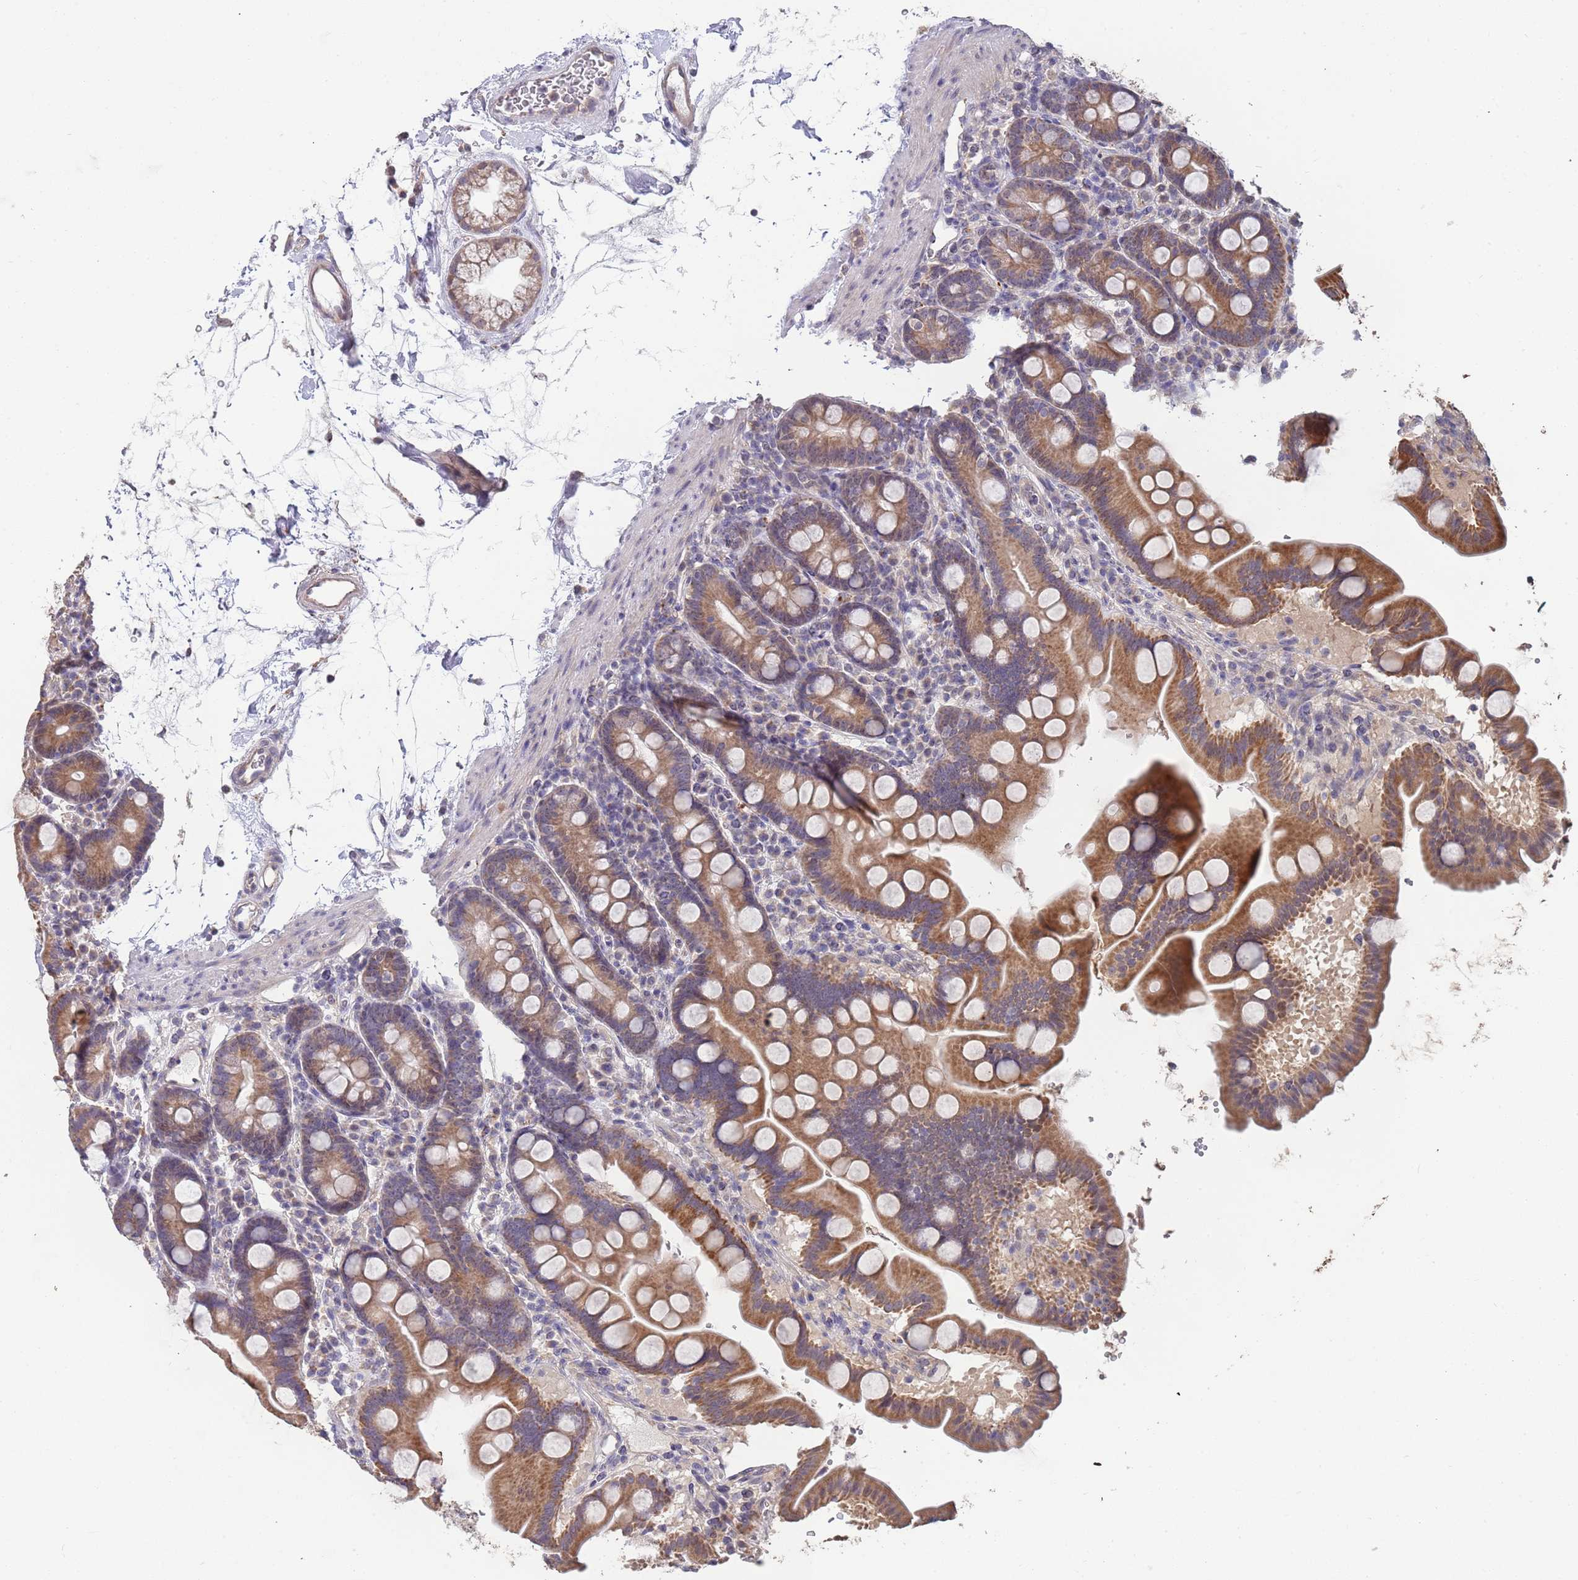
{"staining": {"intensity": "moderate", "quantity": ">75%", "location": "cytoplasmic/membranous"}, "tissue": "duodenum", "cell_type": "Glandular cells", "image_type": "normal", "snomed": [{"axis": "morphology", "description": "Normal tissue, NOS"}, {"axis": "topography", "description": "Duodenum"}], "caption": "DAB (3,3'-diaminobenzidine) immunohistochemical staining of normal human duodenum exhibits moderate cytoplasmic/membranous protein staining in approximately >75% of glandular cells. The staining was performed using DAB (3,3'-diaminobenzidine), with brown indicating positive protein expression. Nuclei are stained blue with hematoxylin.", "gene": "TMEM64", "patient": {"sex": "male", "age": 54}}